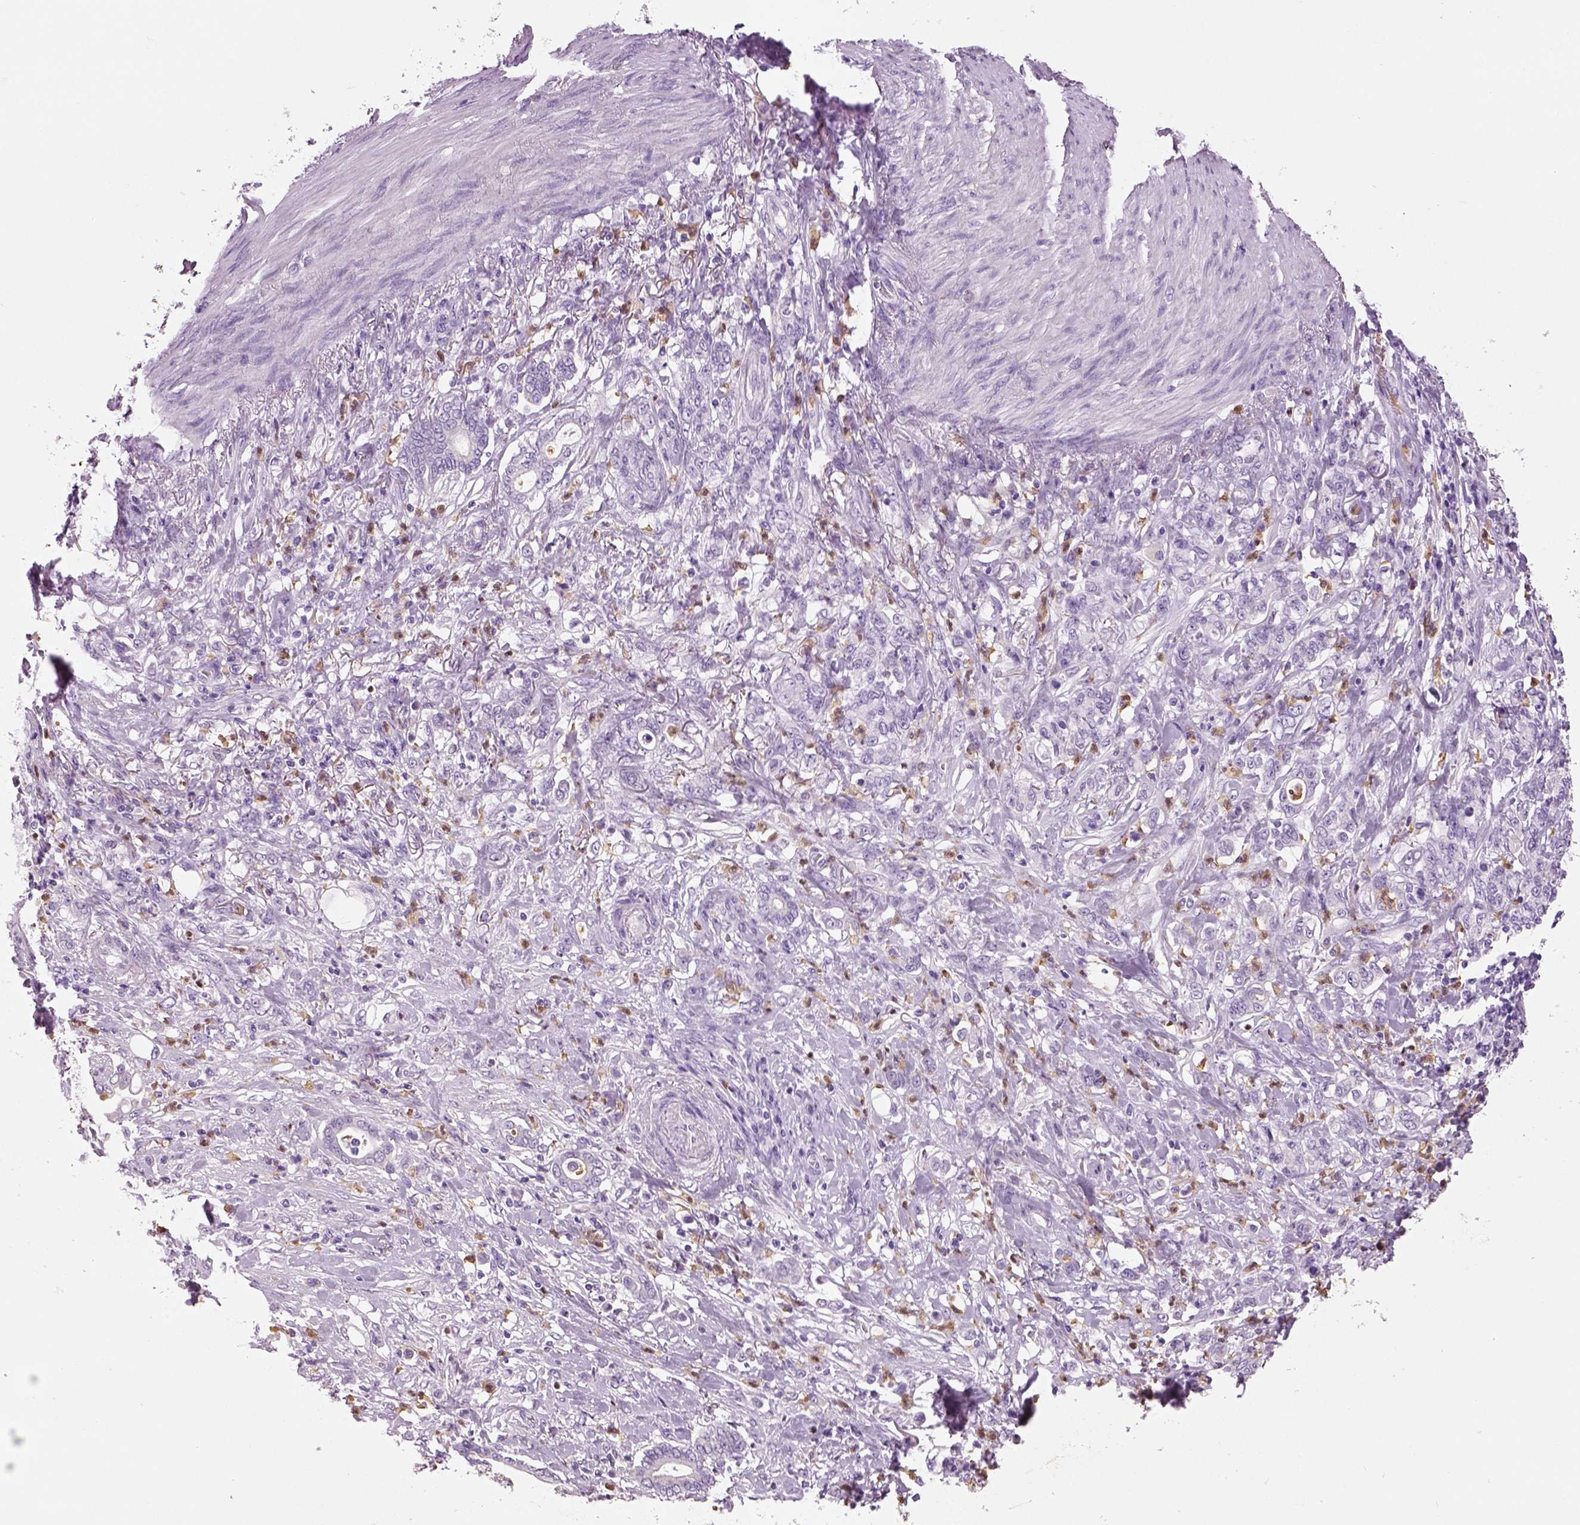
{"staining": {"intensity": "negative", "quantity": "none", "location": "none"}, "tissue": "stomach cancer", "cell_type": "Tumor cells", "image_type": "cancer", "snomed": [{"axis": "morphology", "description": "Adenocarcinoma, NOS"}, {"axis": "topography", "description": "Stomach"}], "caption": "This is an immunohistochemistry histopathology image of human adenocarcinoma (stomach). There is no positivity in tumor cells.", "gene": "NECAB2", "patient": {"sex": "female", "age": 79}}